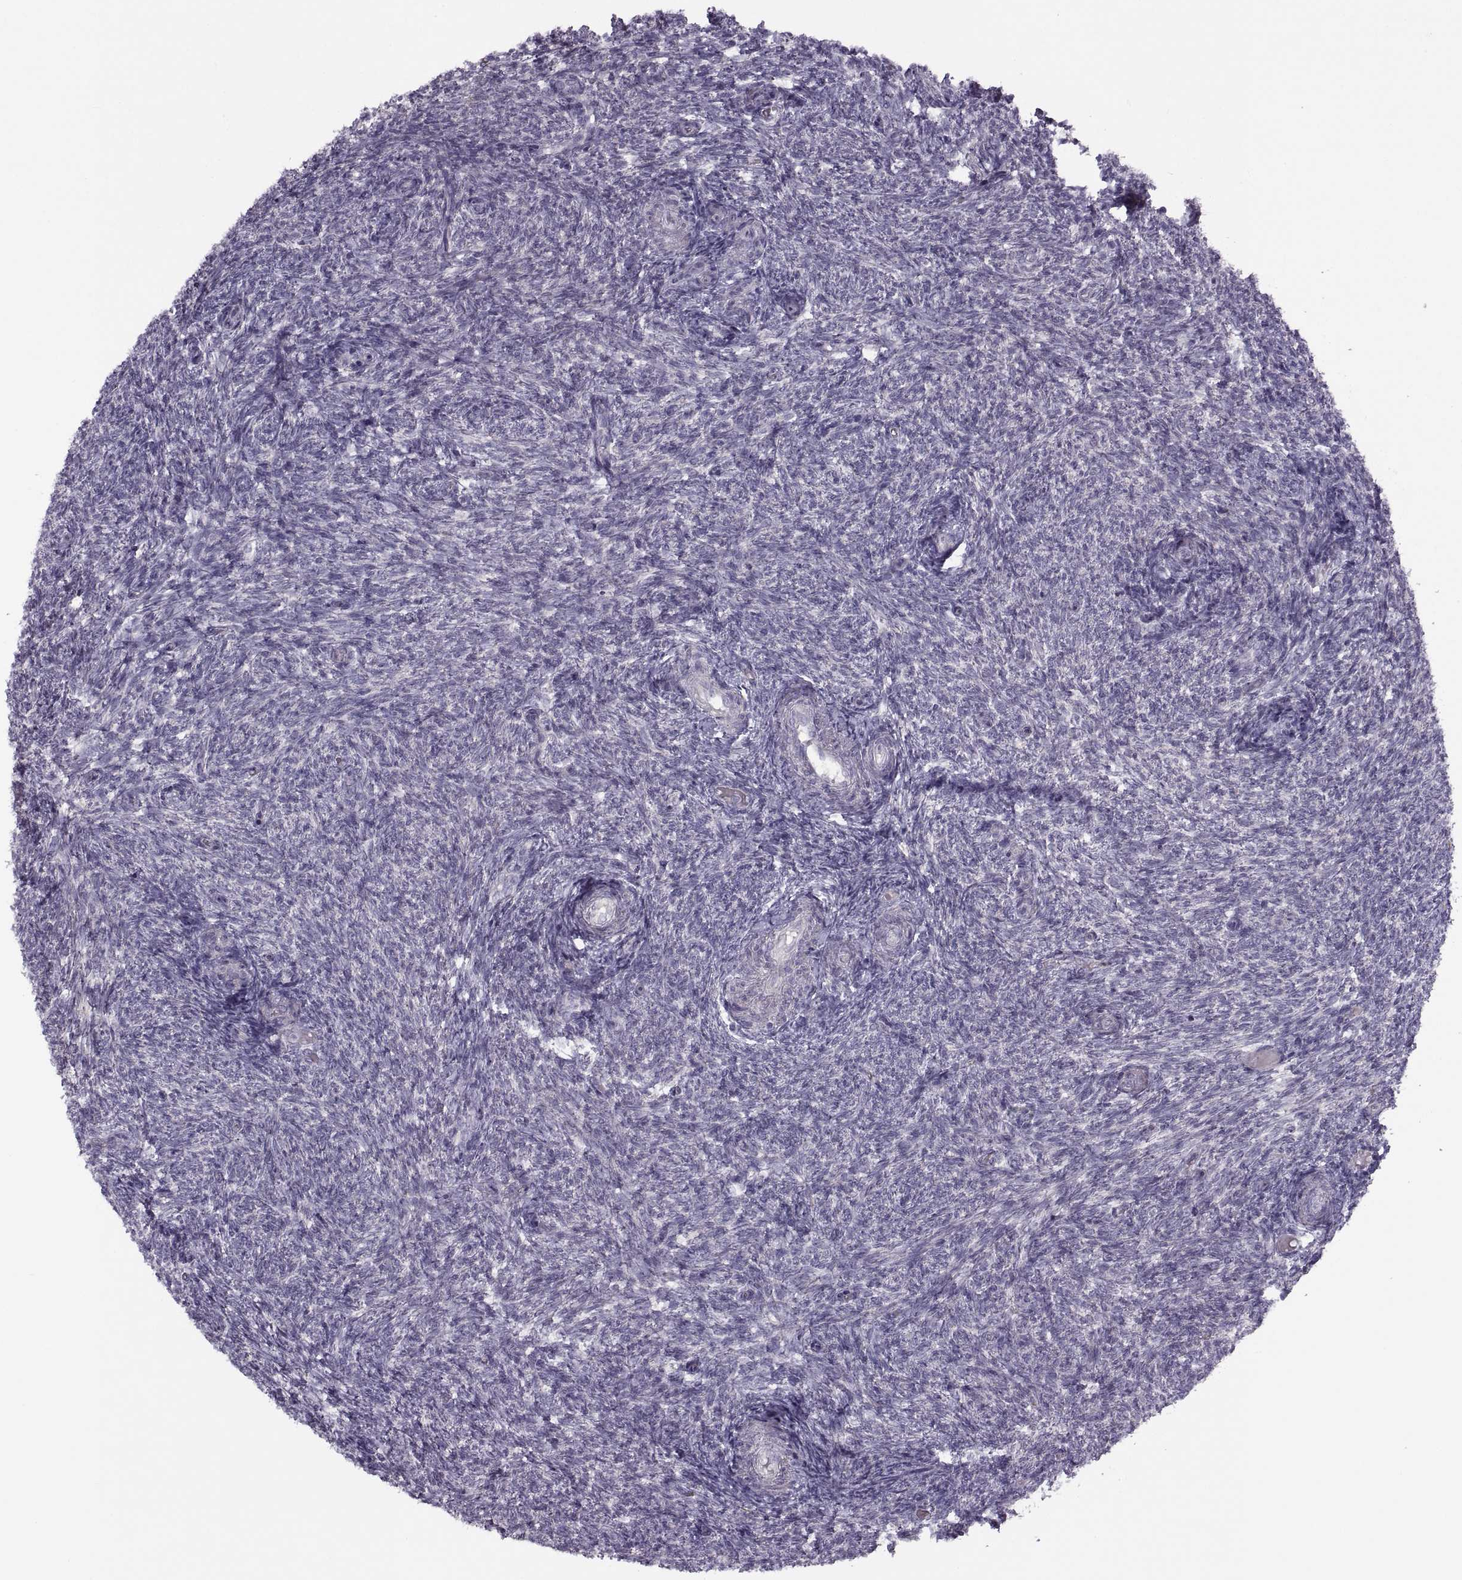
{"staining": {"intensity": "strong", "quantity": "<25%", "location": "cytoplasmic/membranous"}, "tissue": "ovary", "cell_type": "Follicle cells", "image_type": "normal", "snomed": [{"axis": "morphology", "description": "Normal tissue, NOS"}, {"axis": "topography", "description": "Ovary"}], "caption": "Unremarkable ovary reveals strong cytoplasmic/membranous positivity in approximately <25% of follicle cells, visualized by immunohistochemistry.", "gene": "PIERCE1", "patient": {"sex": "female", "age": 39}}